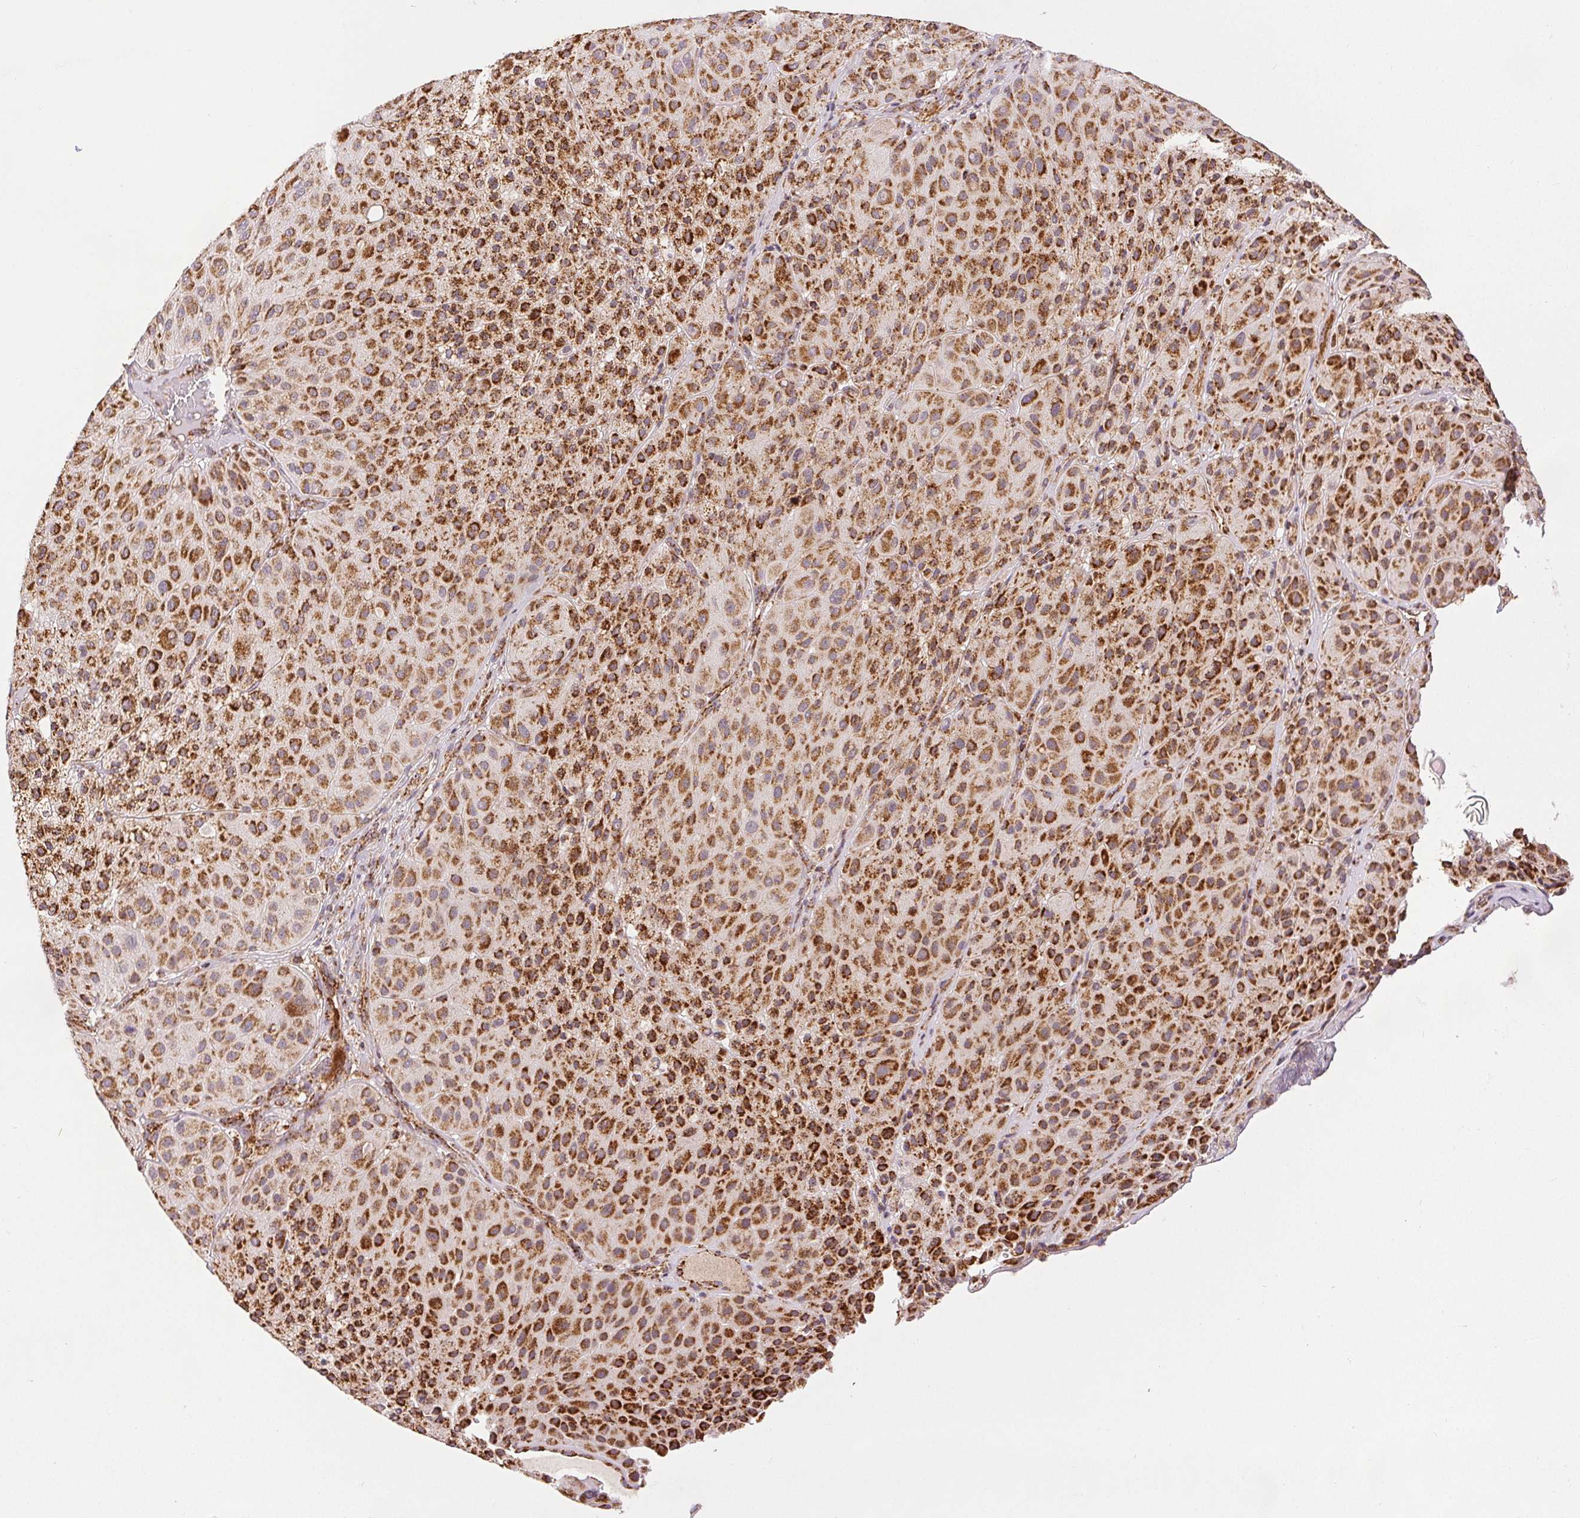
{"staining": {"intensity": "moderate", "quantity": ">75%", "location": "cytoplasmic/membranous"}, "tissue": "melanoma", "cell_type": "Tumor cells", "image_type": "cancer", "snomed": [{"axis": "morphology", "description": "Malignant melanoma, Metastatic site"}, {"axis": "topography", "description": "Smooth muscle"}], "caption": "A photomicrograph showing moderate cytoplasmic/membranous positivity in about >75% of tumor cells in melanoma, as visualized by brown immunohistochemical staining.", "gene": "SDHB", "patient": {"sex": "male", "age": 41}}